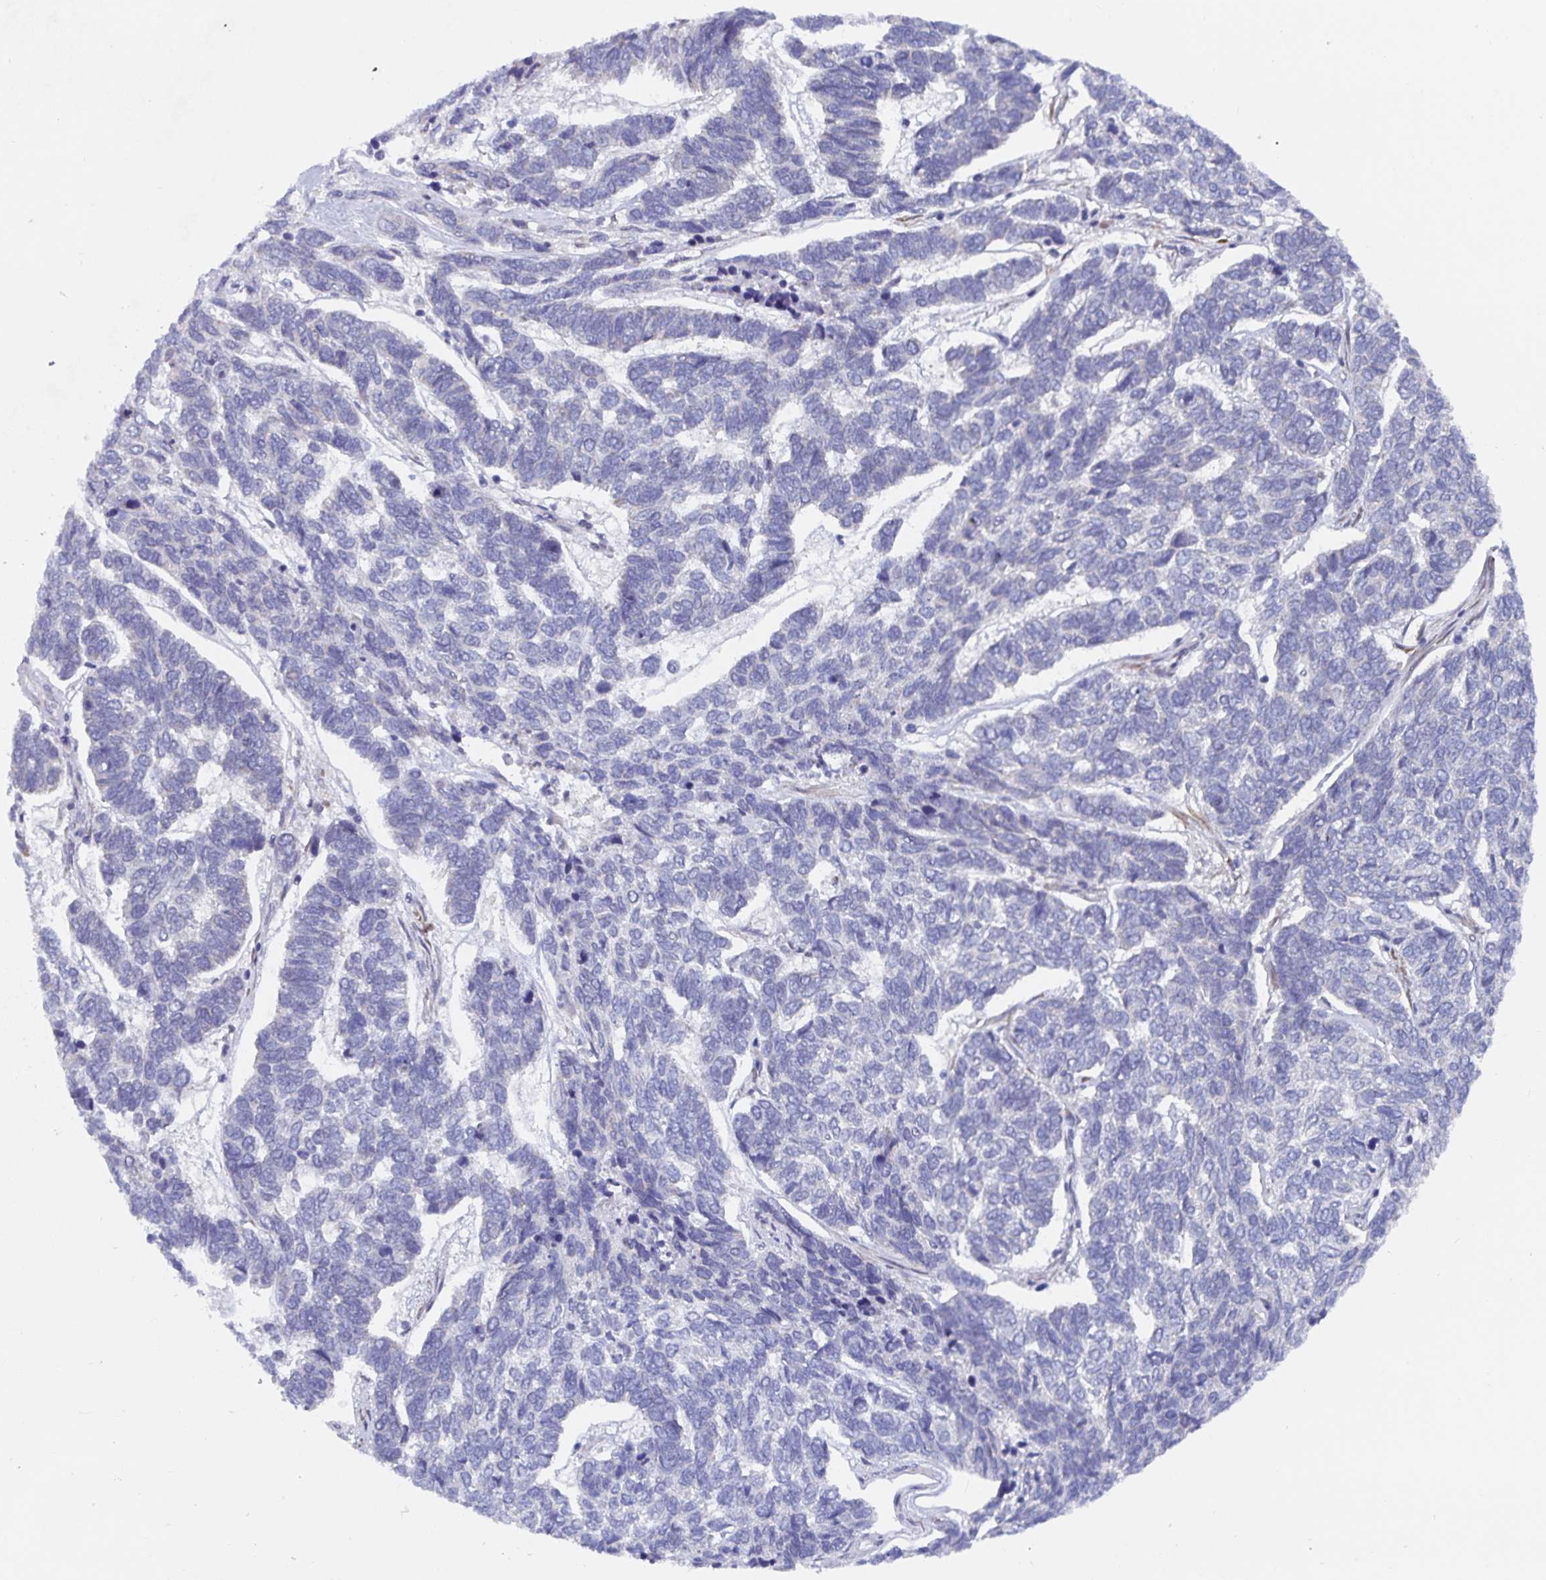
{"staining": {"intensity": "negative", "quantity": "none", "location": "none"}, "tissue": "skin cancer", "cell_type": "Tumor cells", "image_type": "cancer", "snomed": [{"axis": "morphology", "description": "Basal cell carcinoma"}, {"axis": "topography", "description": "Skin"}], "caption": "Immunohistochemistry micrograph of skin cancer (basal cell carcinoma) stained for a protein (brown), which shows no expression in tumor cells. (Immunohistochemistry (ihc), brightfield microscopy, high magnification).", "gene": "ZIK1", "patient": {"sex": "female", "age": 65}}